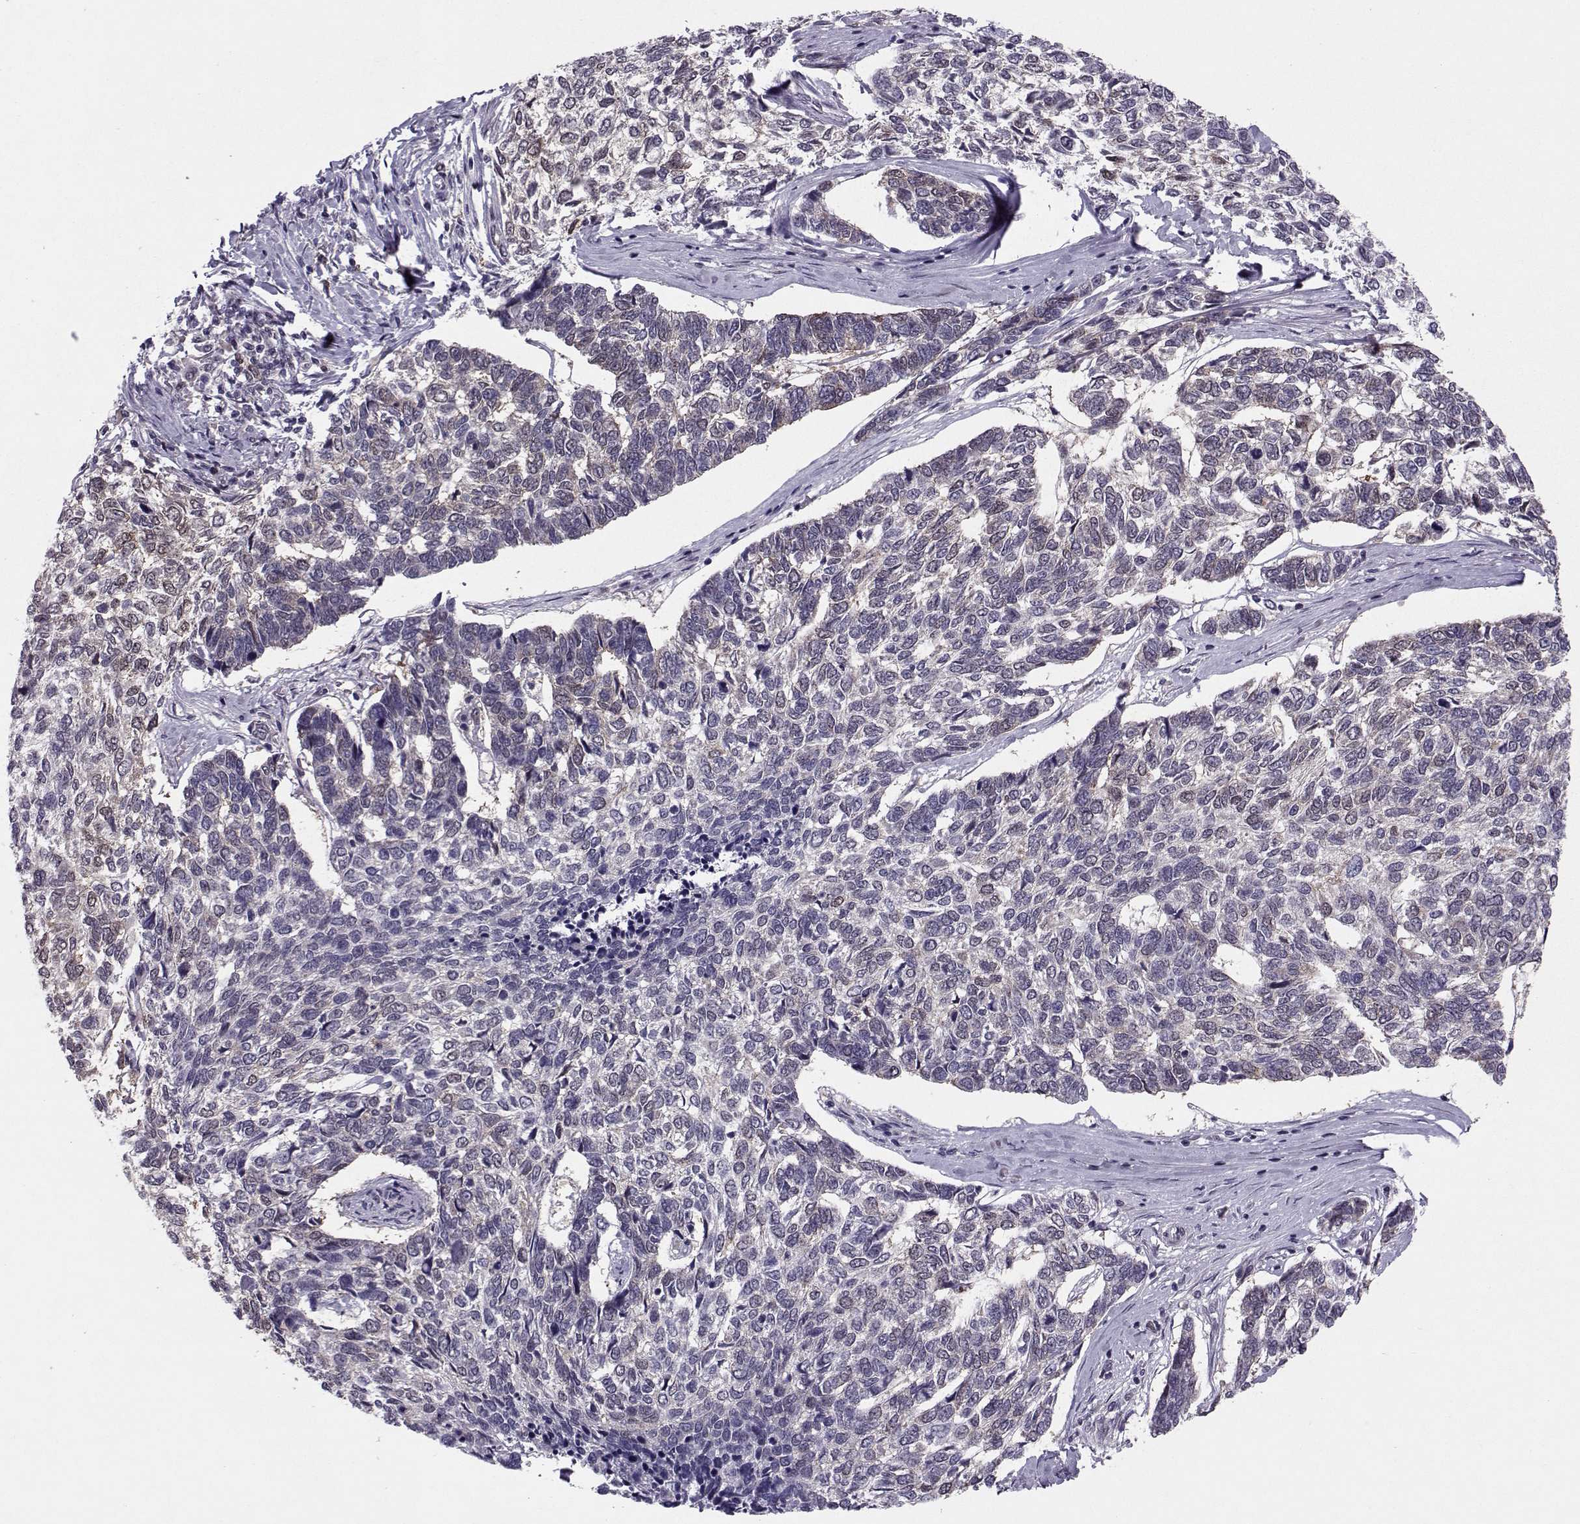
{"staining": {"intensity": "negative", "quantity": "none", "location": "none"}, "tissue": "skin cancer", "cell_type": "Tumor cells", "image_type": "cancer", "snomed": [{"axis": "morphology", "description": "Basal cell carcinoma"}, {"axis": "topography", "description": "Skin"}], "caption": "DAB (3,3'-diaminobenzidine) immunohistochemical staining of skin basal cell carcinoma reveals no significant positivity in tumor cells. (DAB (3,3'-diaminobenzidine) immunohistochemistry (IHC), high magnification).", "gene": "CDK4", "patient": {"sex": "female", "age": 65}}